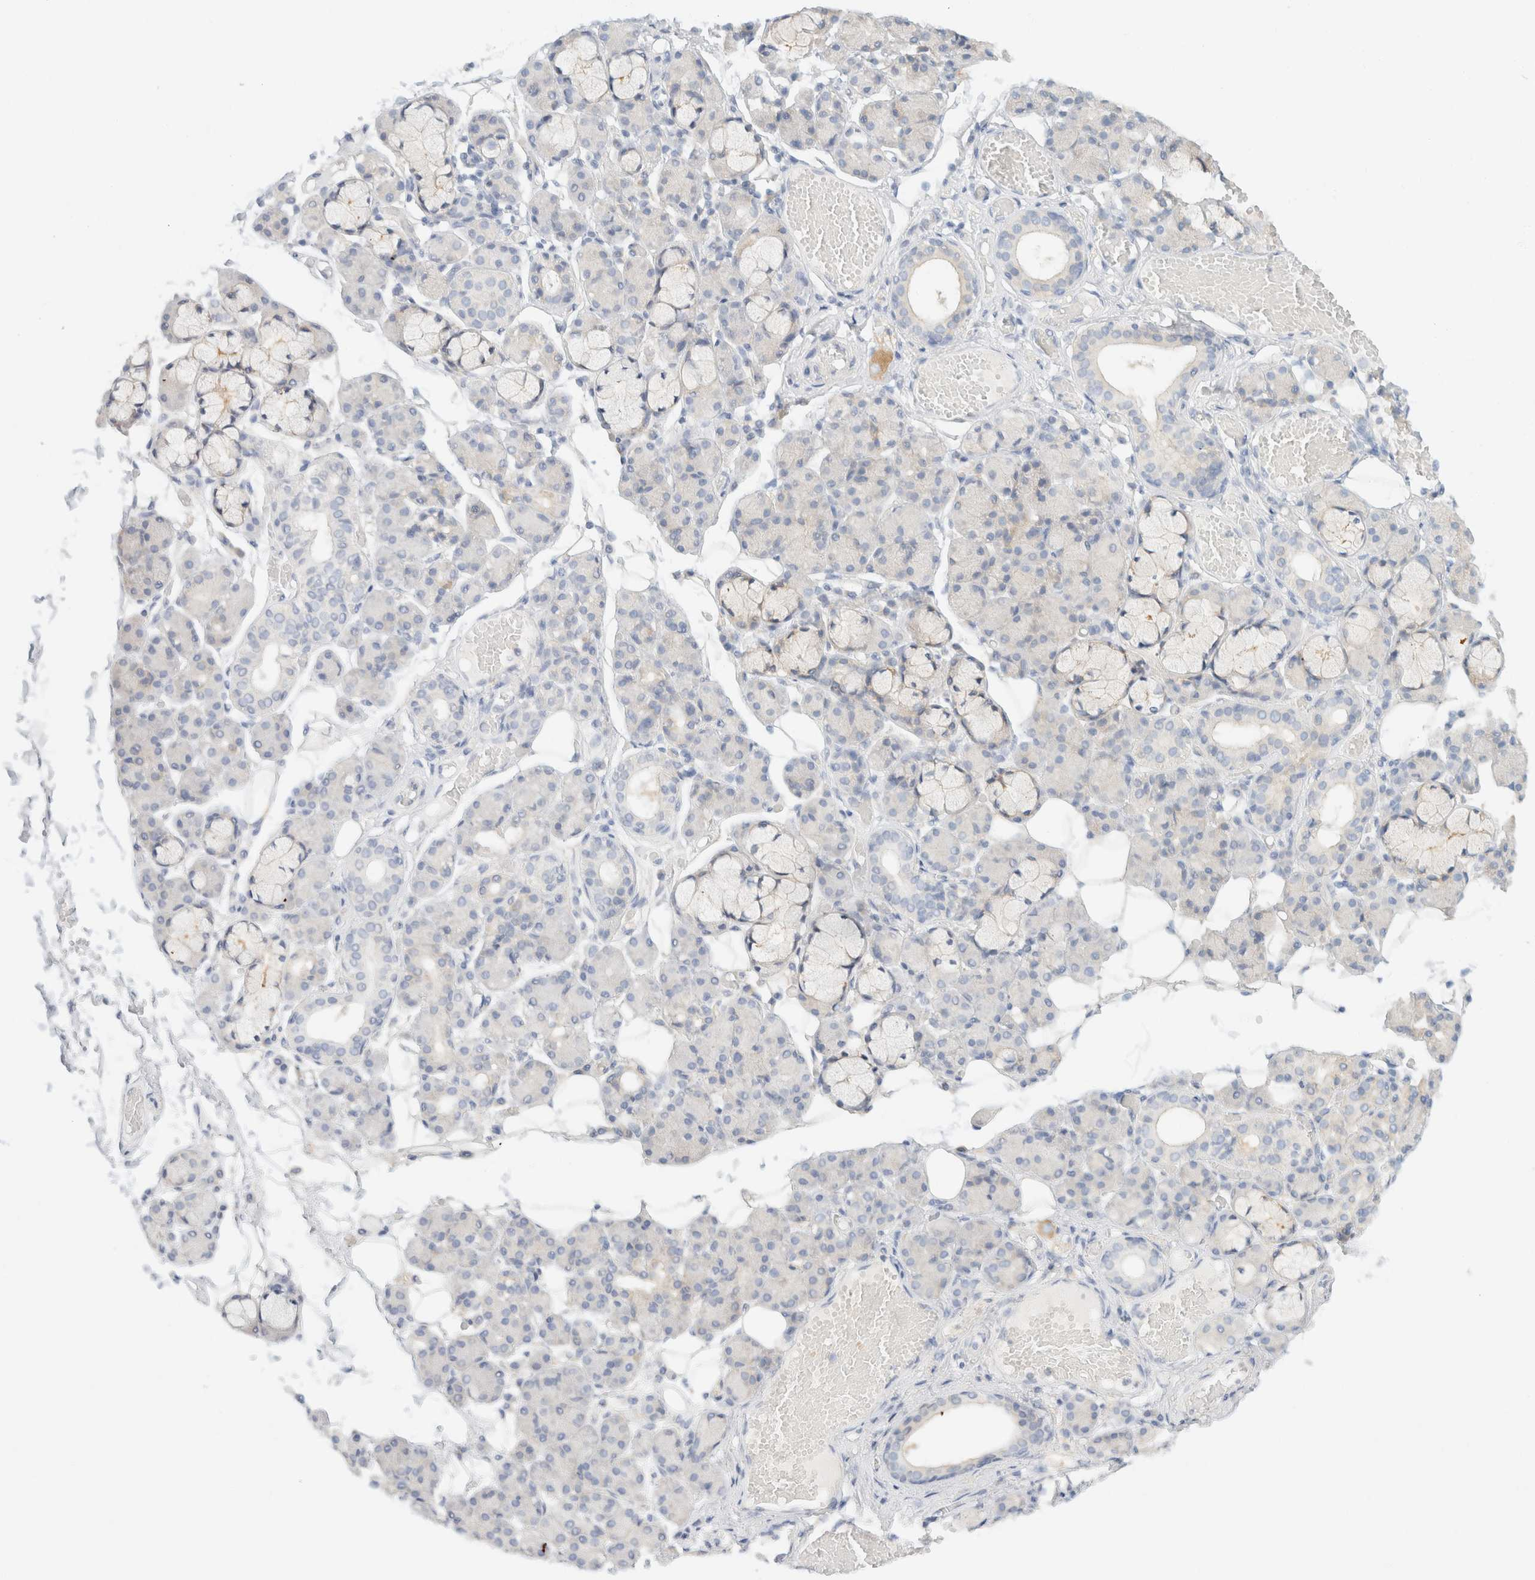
{"staining": {"intensity": "negative", "quantity": "none", "location": "none"}, "tissue": "salivary gland", "cell_type": "Glandular cells", "image_type": "normal", "snomed": [{"axis": "morphology", "description": "Normal tissue, NOS"}, {"axis": "topography", "description": "Salivary gland"}], "caption": "This is a micrograph of immunohistochemistry staining of unremarkable salivary gland, which shows no expression in glandular cells. Brightfield microscopy of immunohistochemistry (IHC) stained with DAB (brown) and hematoxylin (blue), captured at high magnification.", "gene": "SH3GLB2", "patient": {"sex": "male", "age": 63}}